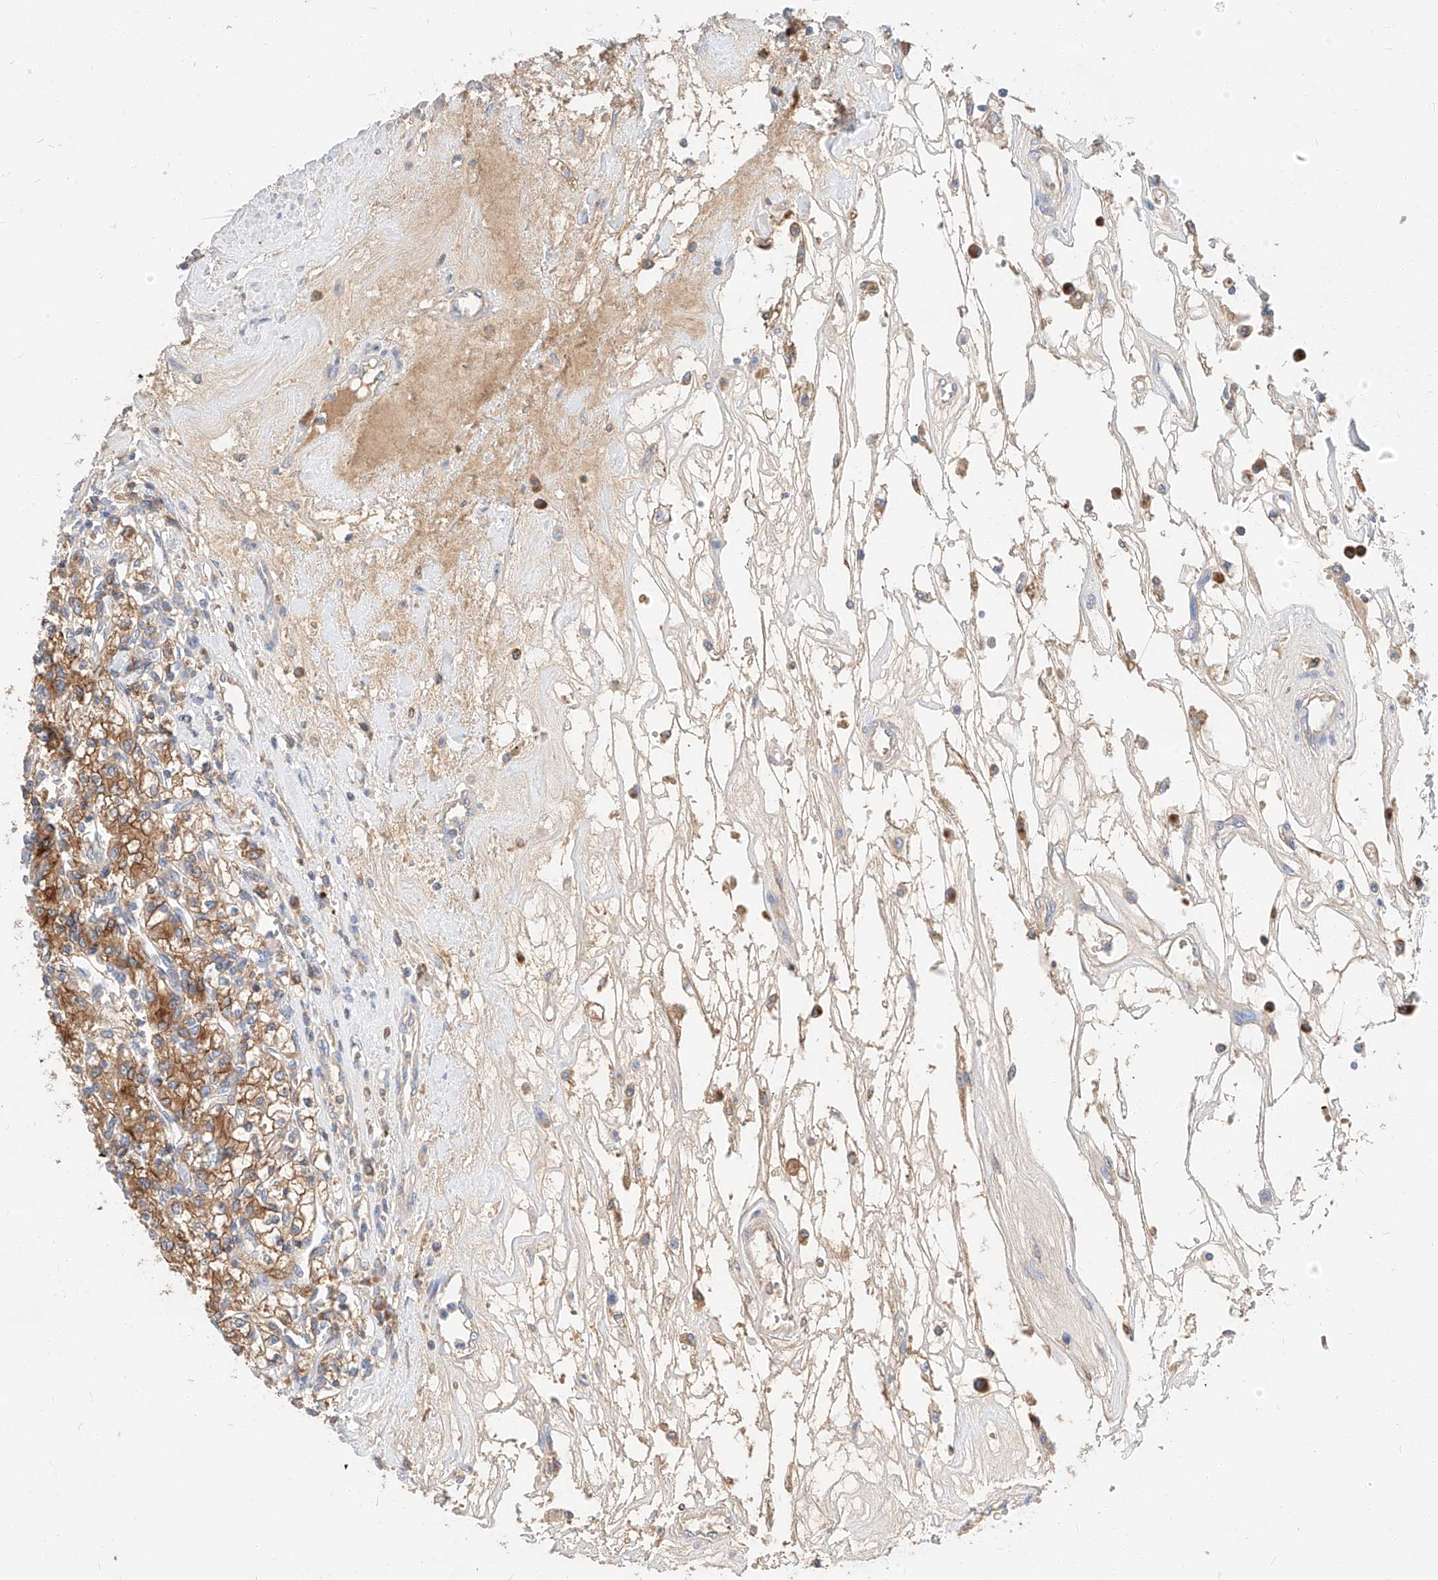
{"staining": {"intensity": "moderate", "quantity": "25%-75%", "location": "cytoplasmic/membranous"}, "tissue": "renal cancer", "cell_type": "Tumor cells", "image_type": "cancer", "snomed": [{"axis": "morphology", "description": "Adenocarcinoma, NOS"}, {"axis": "topography", "description": "Kidney"}], "caption": "Protein expression analysis of human renal cancer reveals moderate cytoplasmic/membranous staining in about 25%-75% of tumor cells. Using DAB (brown) and hematoxylin (blue) stains, captured at high magnification using brightfield microscopy.", "gene": "MAP7", "patient": {"sex": "female", "age": 59}}